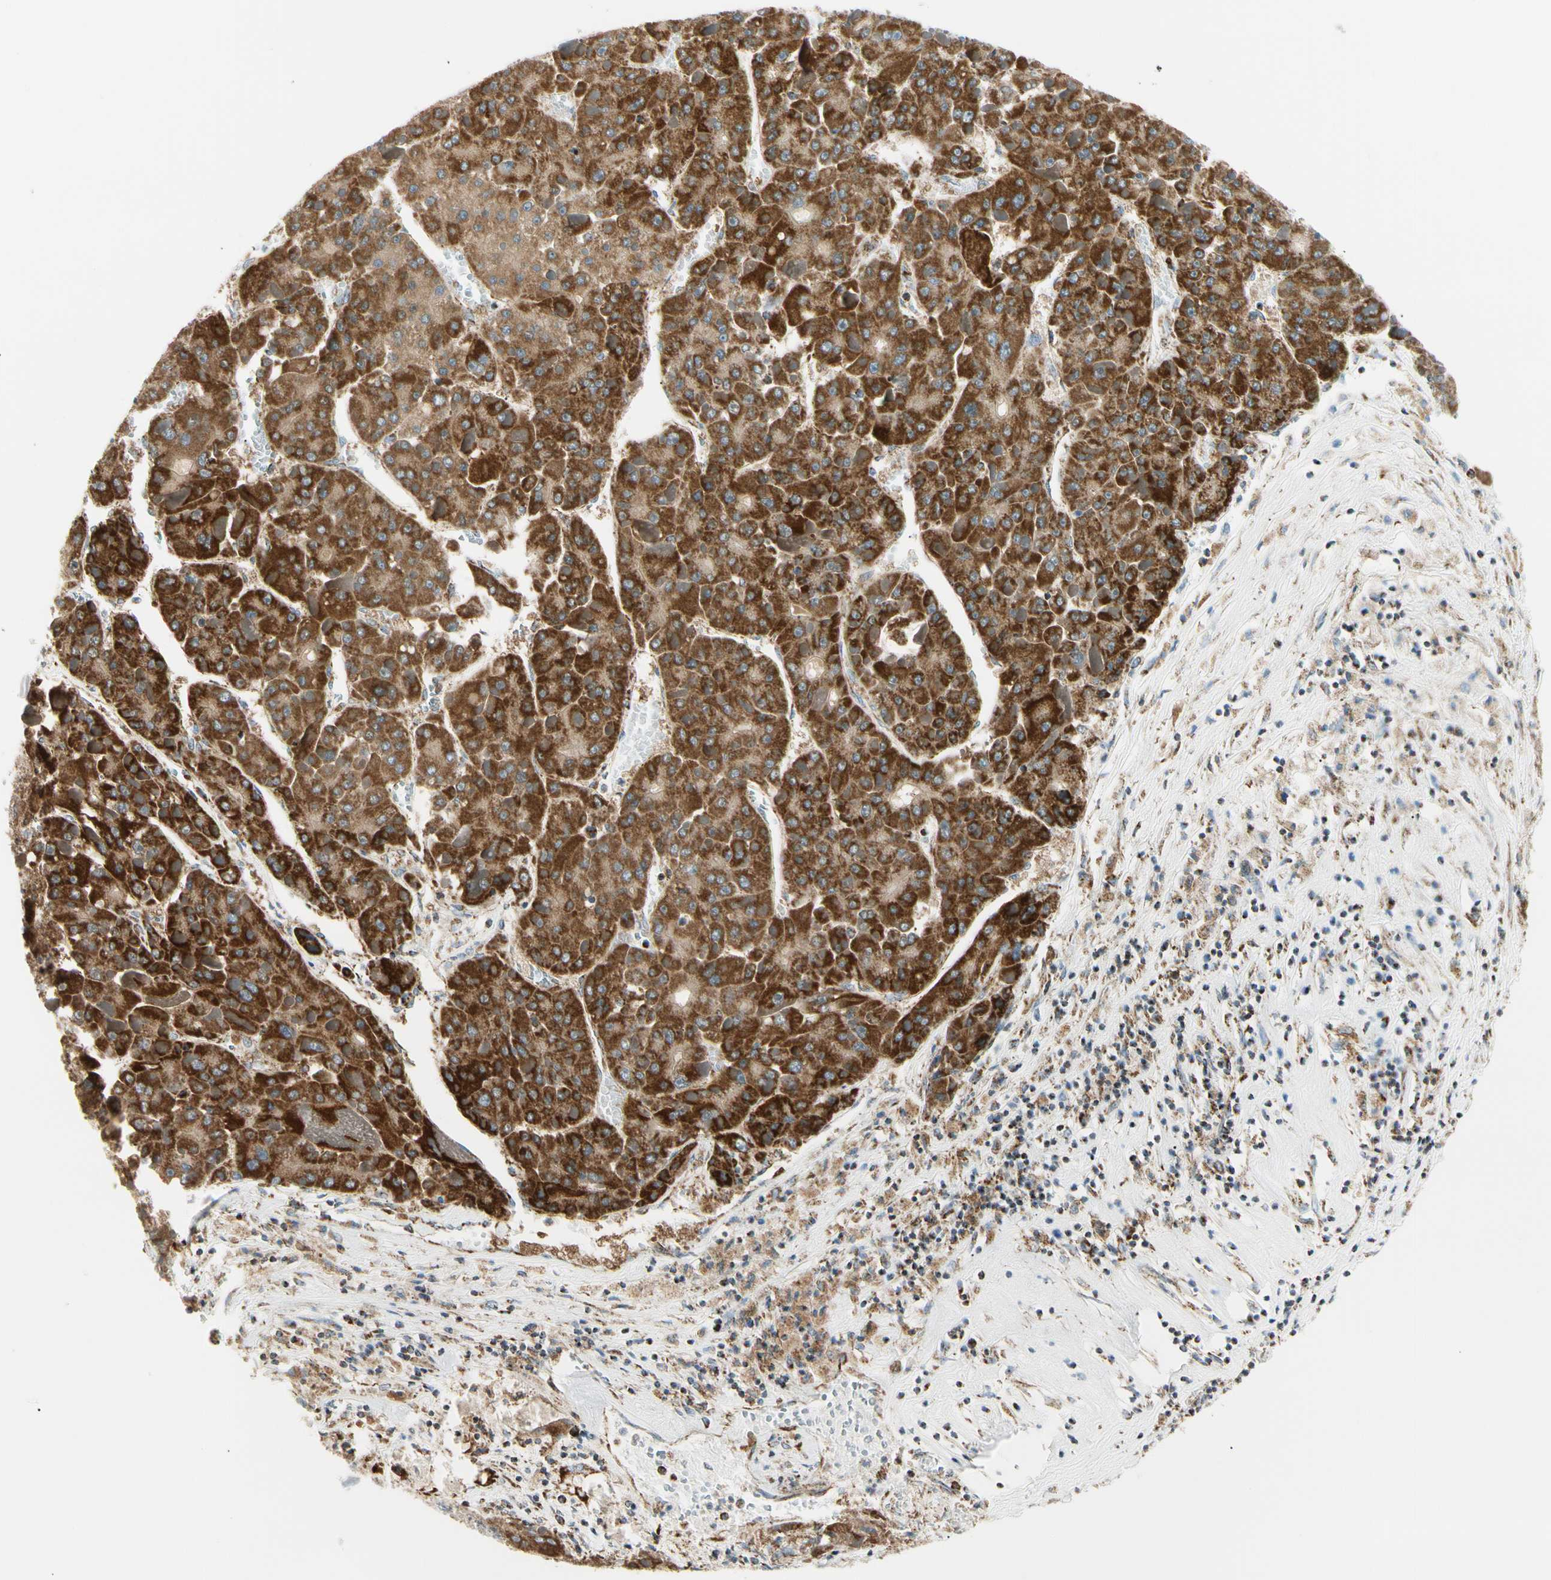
{"staining": {"intensity": "strong", "quantity": ">75%", "location": "cytoplasmic/membranous"}, "tissue": "liver cancer", "cell_type": "Tumor cells", "image_type": "cancer", "snomed": [{"axis": "morphology", "description": "Carcinoma, Hepatocellular, NOS"}, {"axis": "topography", "description": "Liver"}], "caption": "Immunohistochemistry of human liver cancer (hepatocellular carcinoma) exhibits high levels of strong cytoplasmic/membranous expression in approximately >75% of tumor cells.", "gene": "TBC1D10A", "patient": {"sex": "female", "age": 73}}